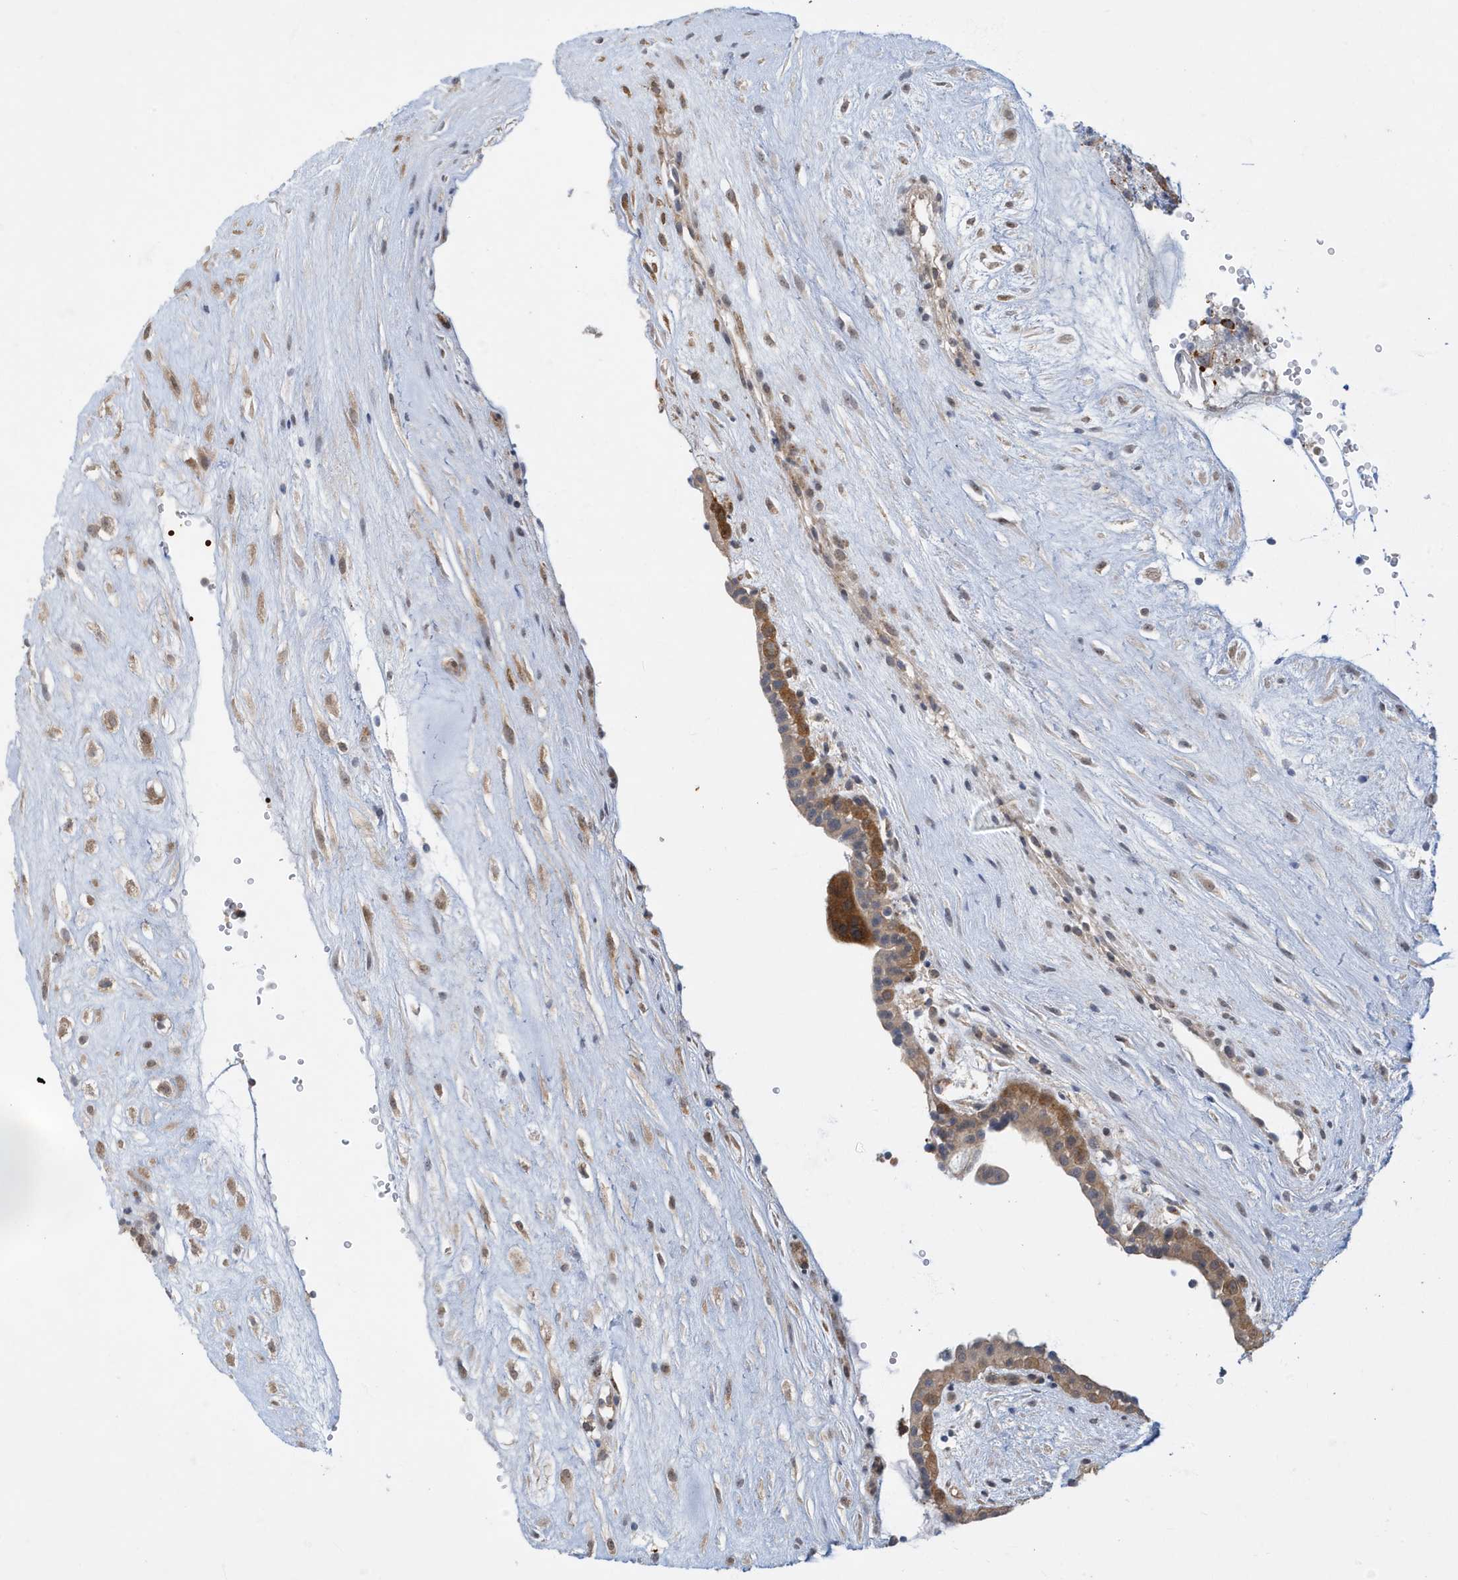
{"staining": {"intensity": "weak", "quantity": ">75%", "location": "nuclear"}, "tissue": "placenta", "cell_type": "Decidual cells", "image_type": "normal", "snomed": [{"axis": "morphology", "description": "Normal tissue, NOS"}, {"axis": "topography", "description": "Placenta"}], "caption": "An image of human placenta stained for a protein shows weak nuclear brown staining in decidual cells. (brown staining indicates protein expression, while blue staining denotes nuclei).", "gene": "ZNF507", "patient": {"sex": "female", "age": 18}}